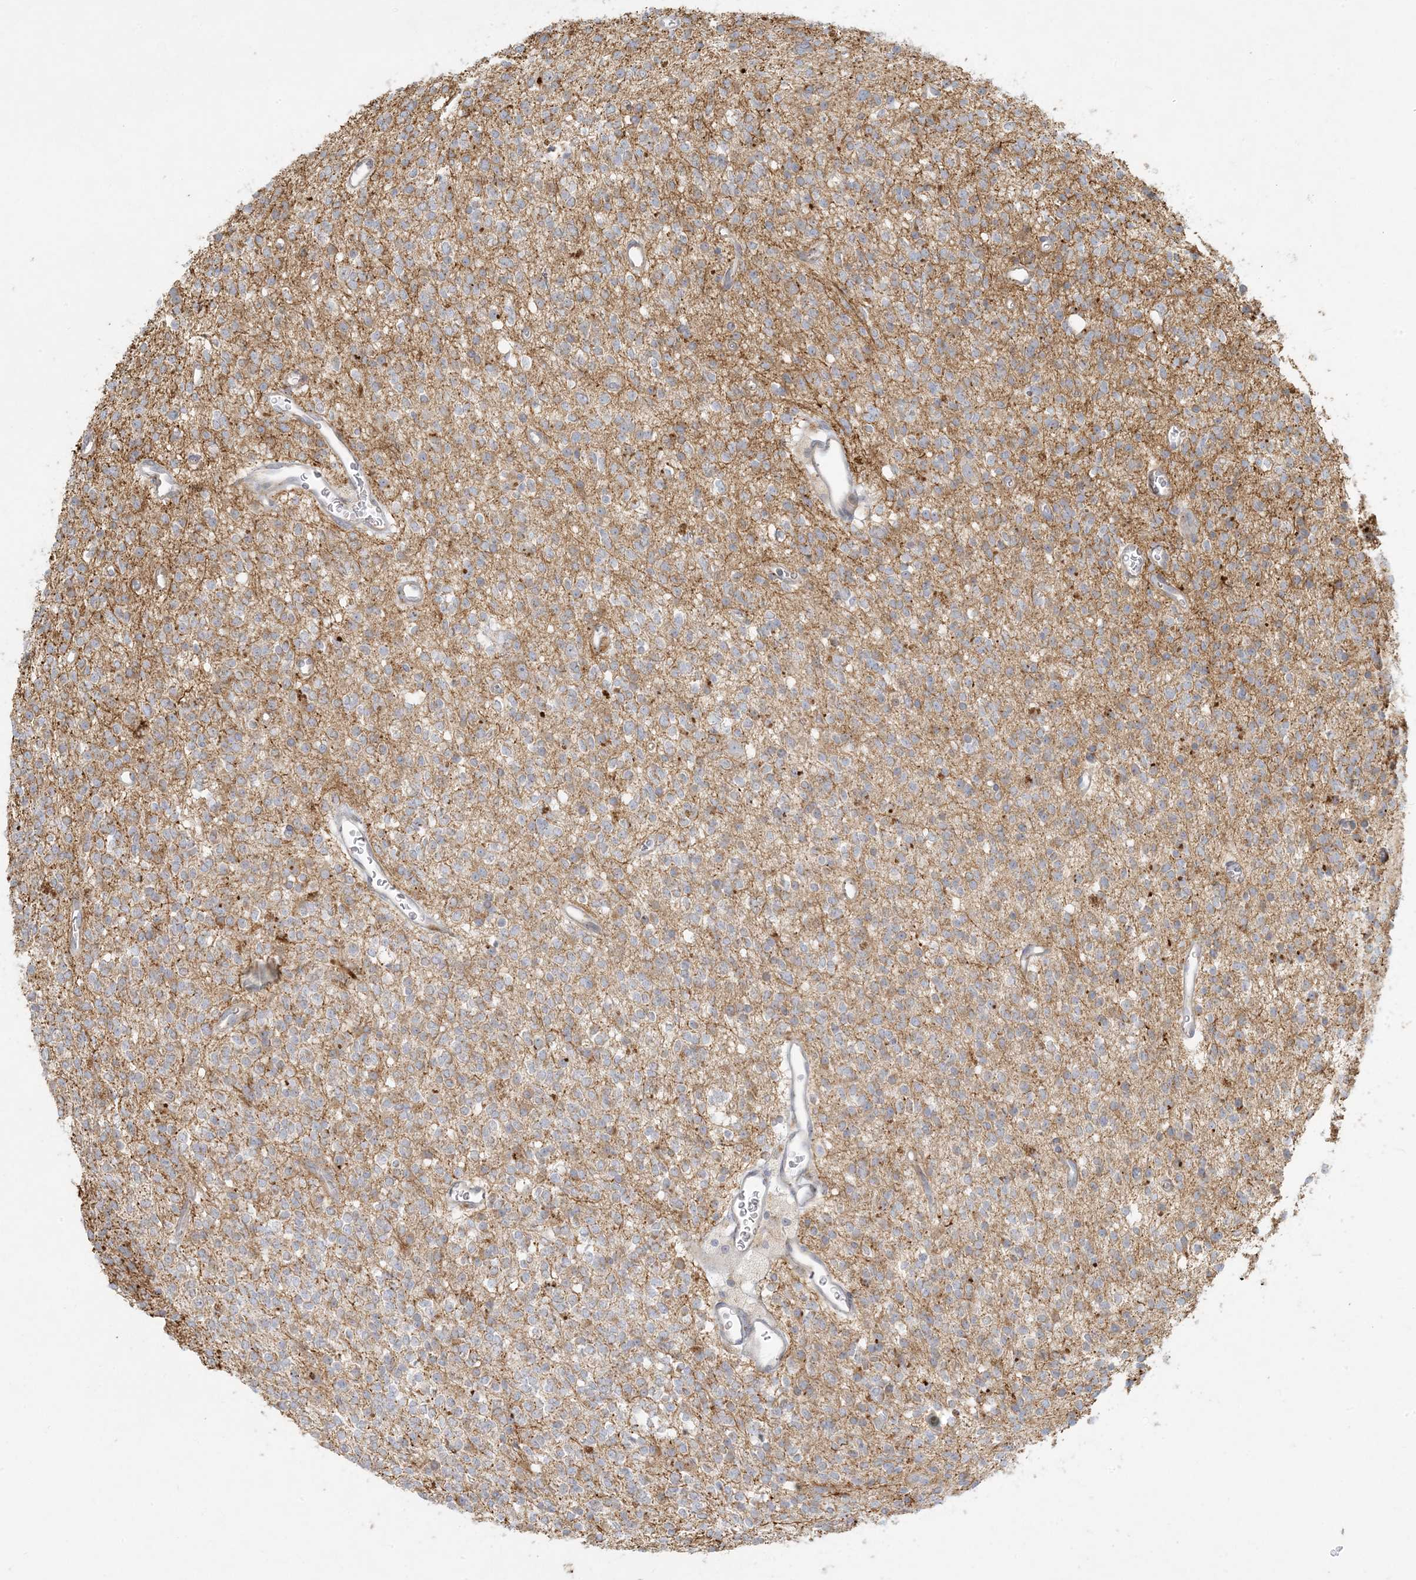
{"staining": {"intensity": "weak", "quantity": "<25%", "location": "cytoplasmic/membranous"}, "tissue": "glioma", "cell_type": "Tumor cells", "image_type": "cancer", "snomed": [{"axis": "morphology", "description": "Glioma, malignant, High grade"}, {"axis": "topography", "description": "Brain"}], "caption": "The image displays no staining of tumor cells in glioma.", "gene": "MCAT", "patient": {"sex": "male", "age": 34}}